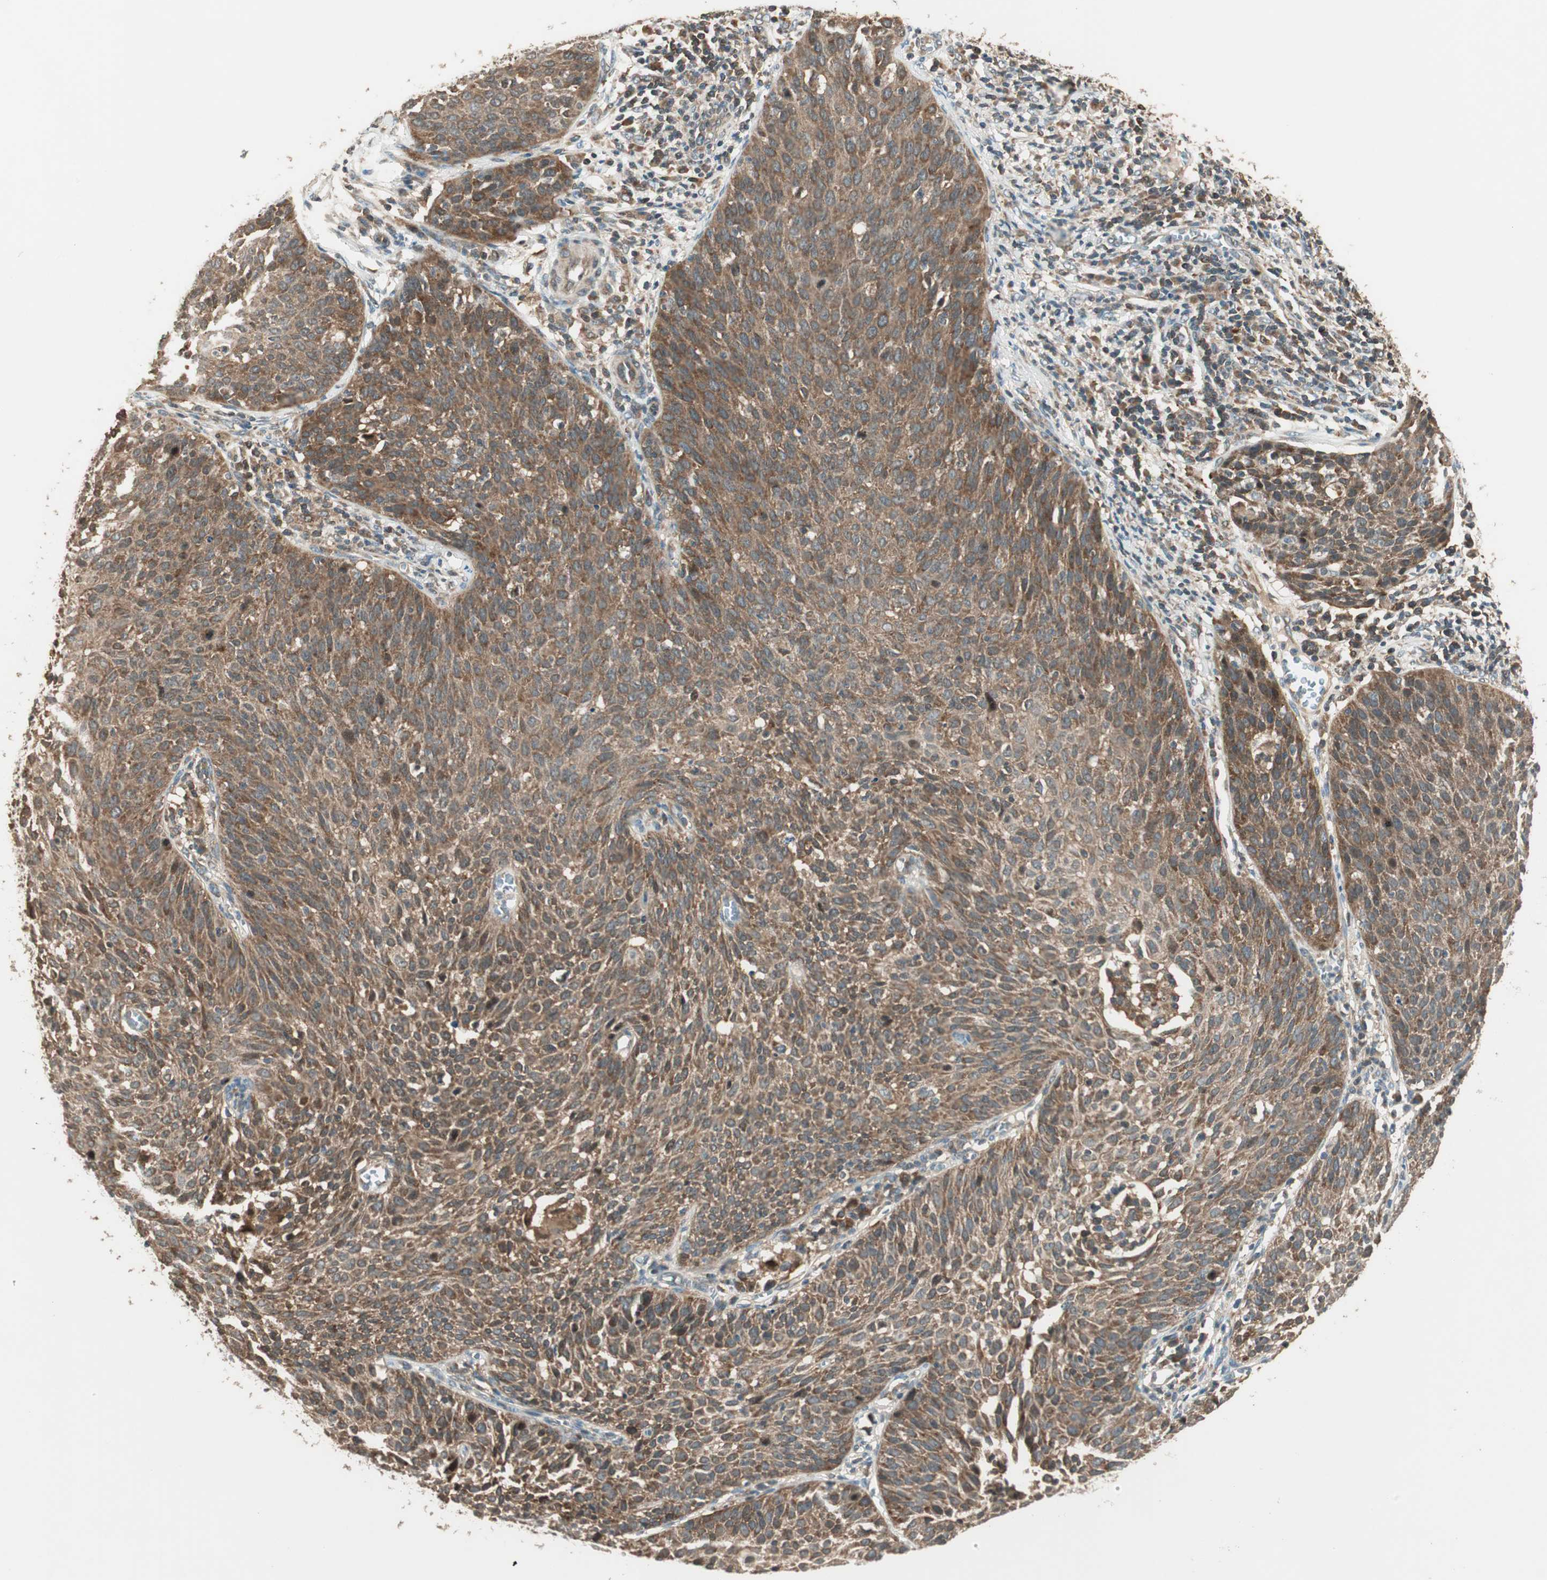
{"staining": {"intensity": "moderate", "quantity": ">75%", "location": "cytoplasmic/membranous"}, "tissue": "cervical cancer", "cell_type": "Tumor cells", "image_type": "cancer", "snomed": [{"axis": "morphology", "description": "Squamous cell carcinoma, NOS"}, {"axis": "topography", "description": "Cervix"}], "caption": "Brown immunohistochemical staining in human cervical squamous cell carcinoma displays moderate cytoplasmic/membranous expression in approximately >75% of tumor cells. The protein is stained brown, and the nuclei are stained in blue (DAB IHC with brightfield microscopy, high magnification).", "gene": "CNOT4", "patient": {"sex": "female", "age": 38}}